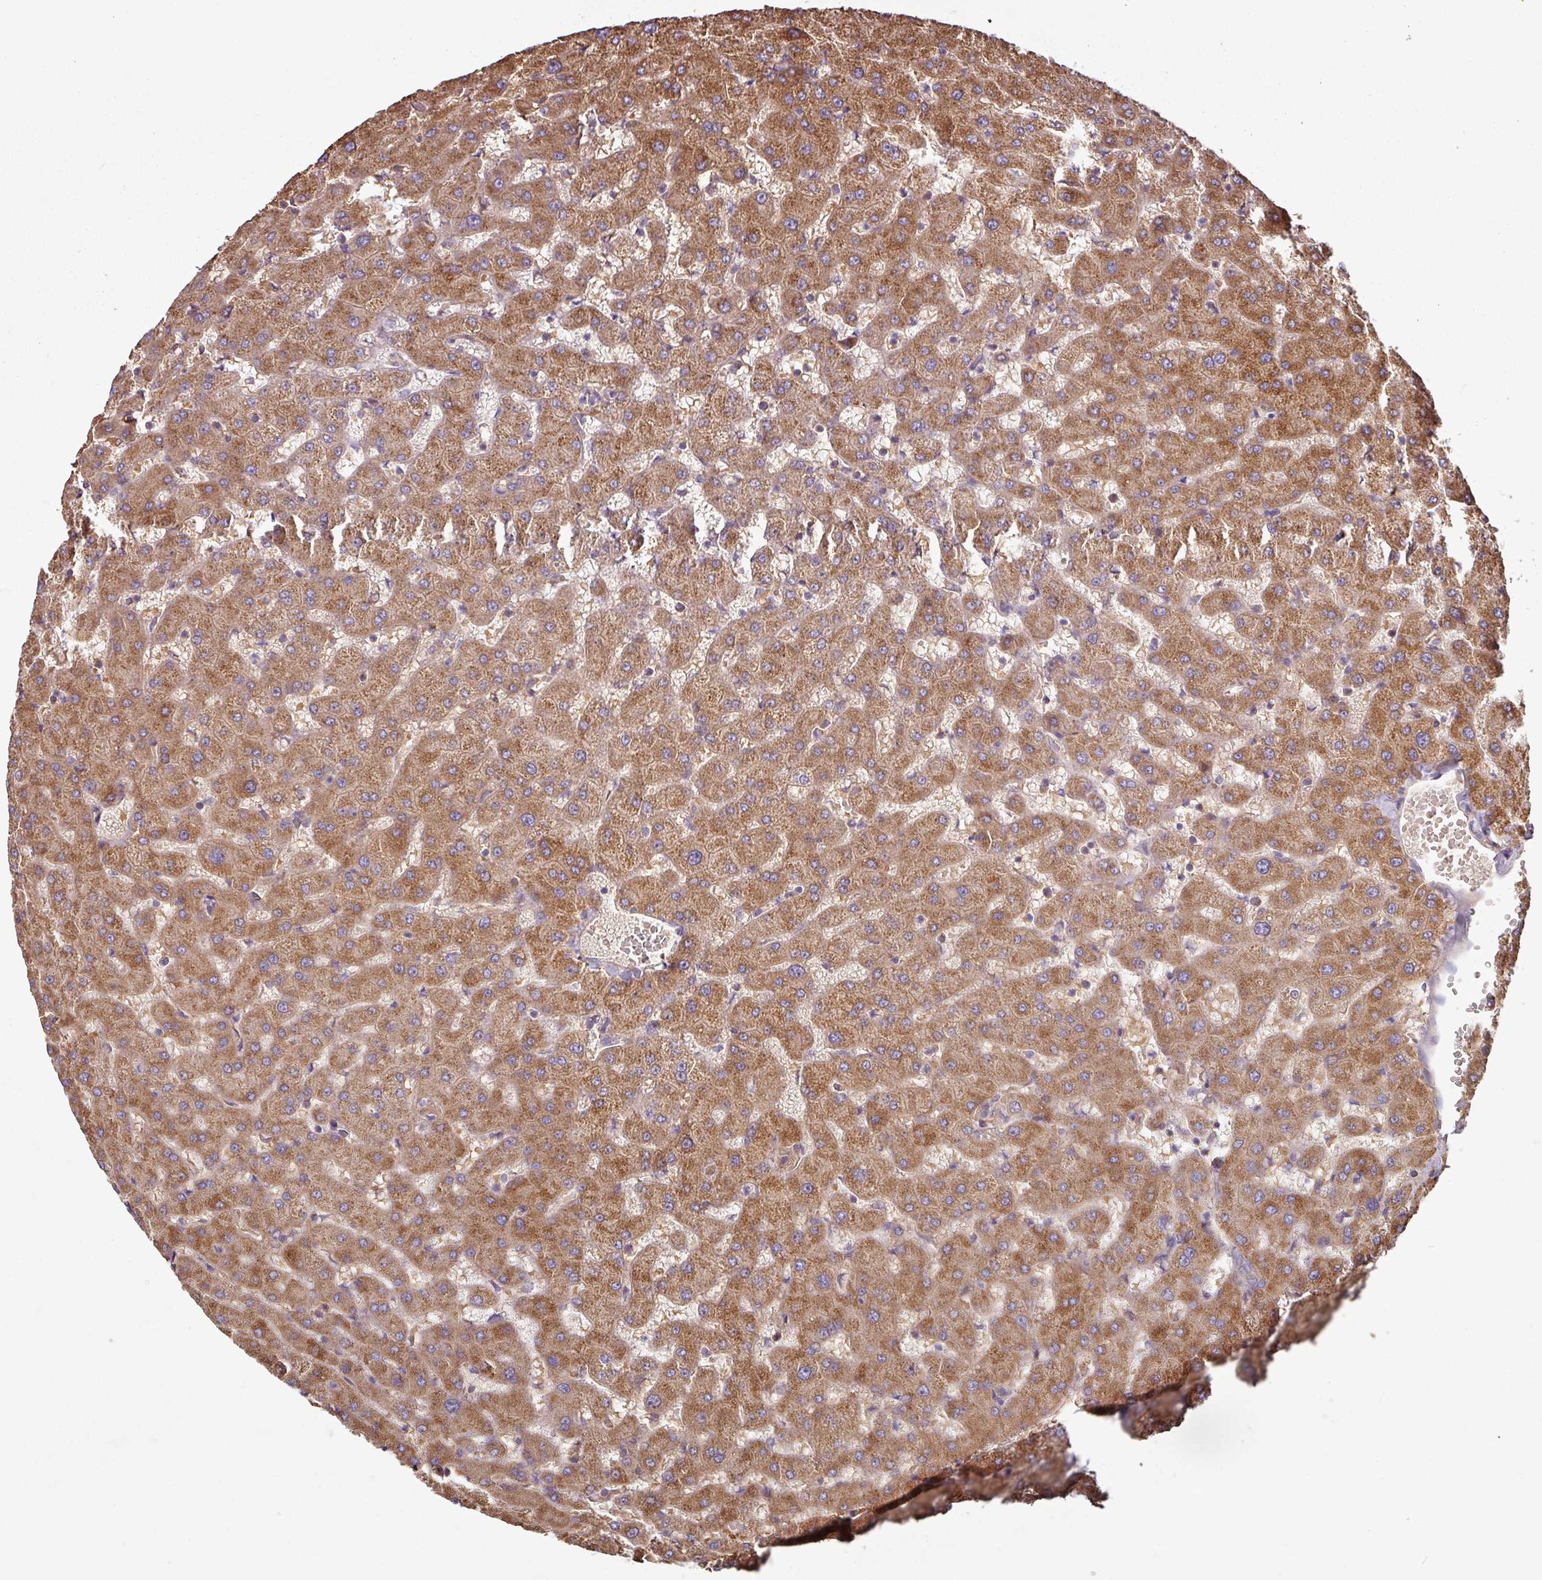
{"staining": {"intensity": "weak", "quantity": ">75%", "location": "cytoplasmic/membranous"}, "tissue": "liver", "cell_type": "Cholangiocytes", "image_type": "normal", "snomed": [{"axis": "morphology", "description": "Normal tissue, NOS"}, {"axis": "topography", "description": "Liver"}], "caption": "Immunohistochemistry staining of unremarkable liver, which displays low levels of weak cytoplasmic/membranous positivity in approximately >75% of cholangiocytes indicating weak cytoplasmic/membranous protein expression. The staining was performed using DAB (brown) for protein detection and nuclei were counterstained in hematoxylin (blue).", "gene": "NHSL2", "patient": {"sex": "female", "age": 63}}